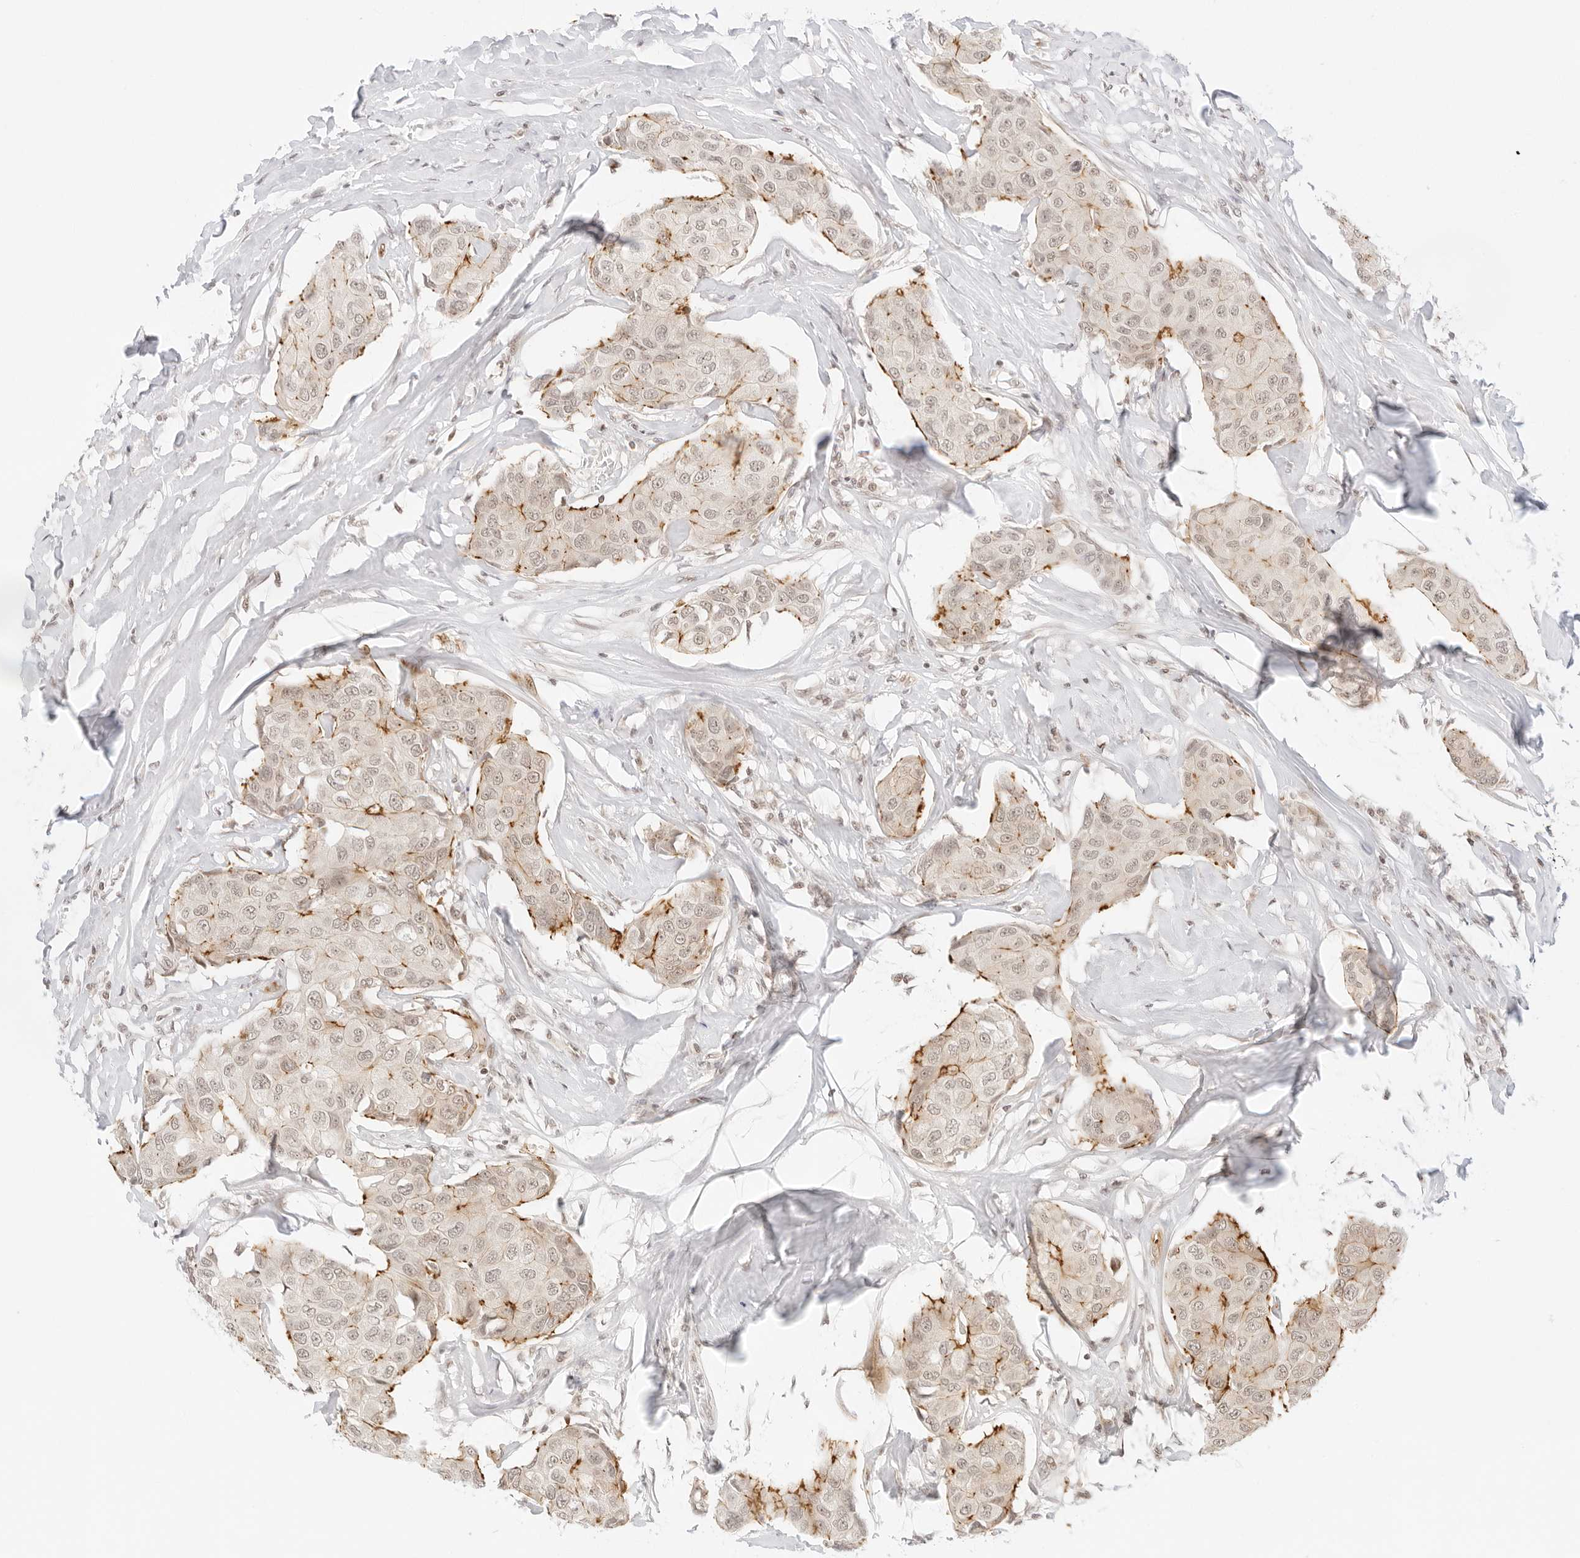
{"staining": {"intensity": "moderate", "quantity": "<25%", "location": "cytoplasmic/membranous"}, "tissue": "breast cancer", "cell_type": "Tumor cells", "image_type": "cancer", "snomed": [{"axis": "morphology", "description": "Duct carcinoma"}, {"axis": "topography", "description": "Breast"}], "caption": "Protein expression analysis of breast cancer displays moderate cytoplasmic/membranous expression in about <25% of tumor cells. (brown staining indicates protein expression, while blue staining denotes nuclei).", "gene": "GNAS", "patient": {"sex": "female", "age": 80}}